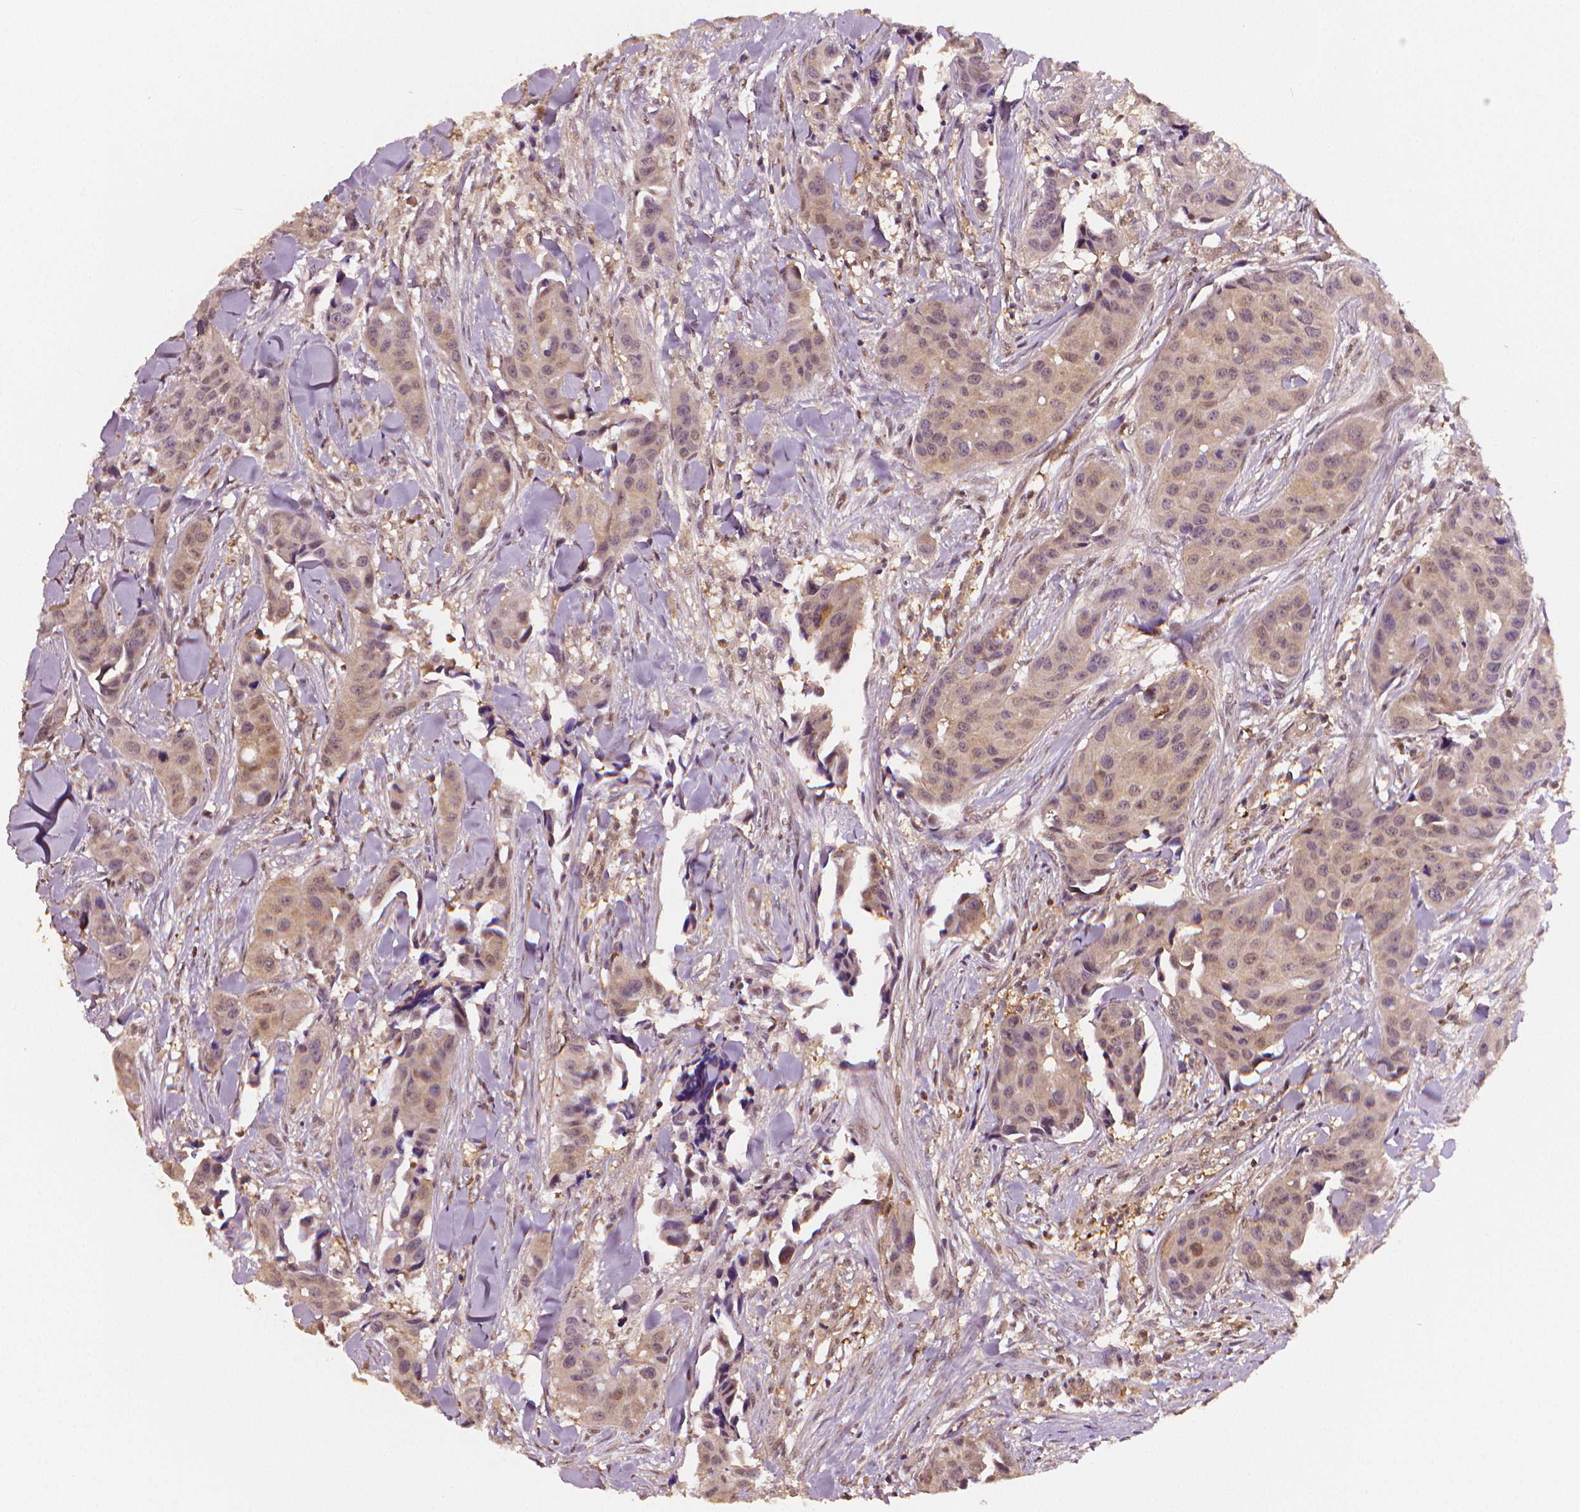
{"staining": {"intensity": "weak", "quantity": "<25%", "location": "cytoplasmic/membranous"}, "tissue": "head and neck cancer", "cell_type": "Tumor cells", "image_type": "cancer", "snomed": [{"axis": "morphology", "description": "Adenocarcinoma, NOS"}, {"axis": "topography", "description": "Head-Neck"}], "caption": "This is an immunohistochemistry micrograph of head and neck cancer. There is no positivity in tumor cells.", "gene": "STAT3", "patient": {"sex": "male", "age": 76}}